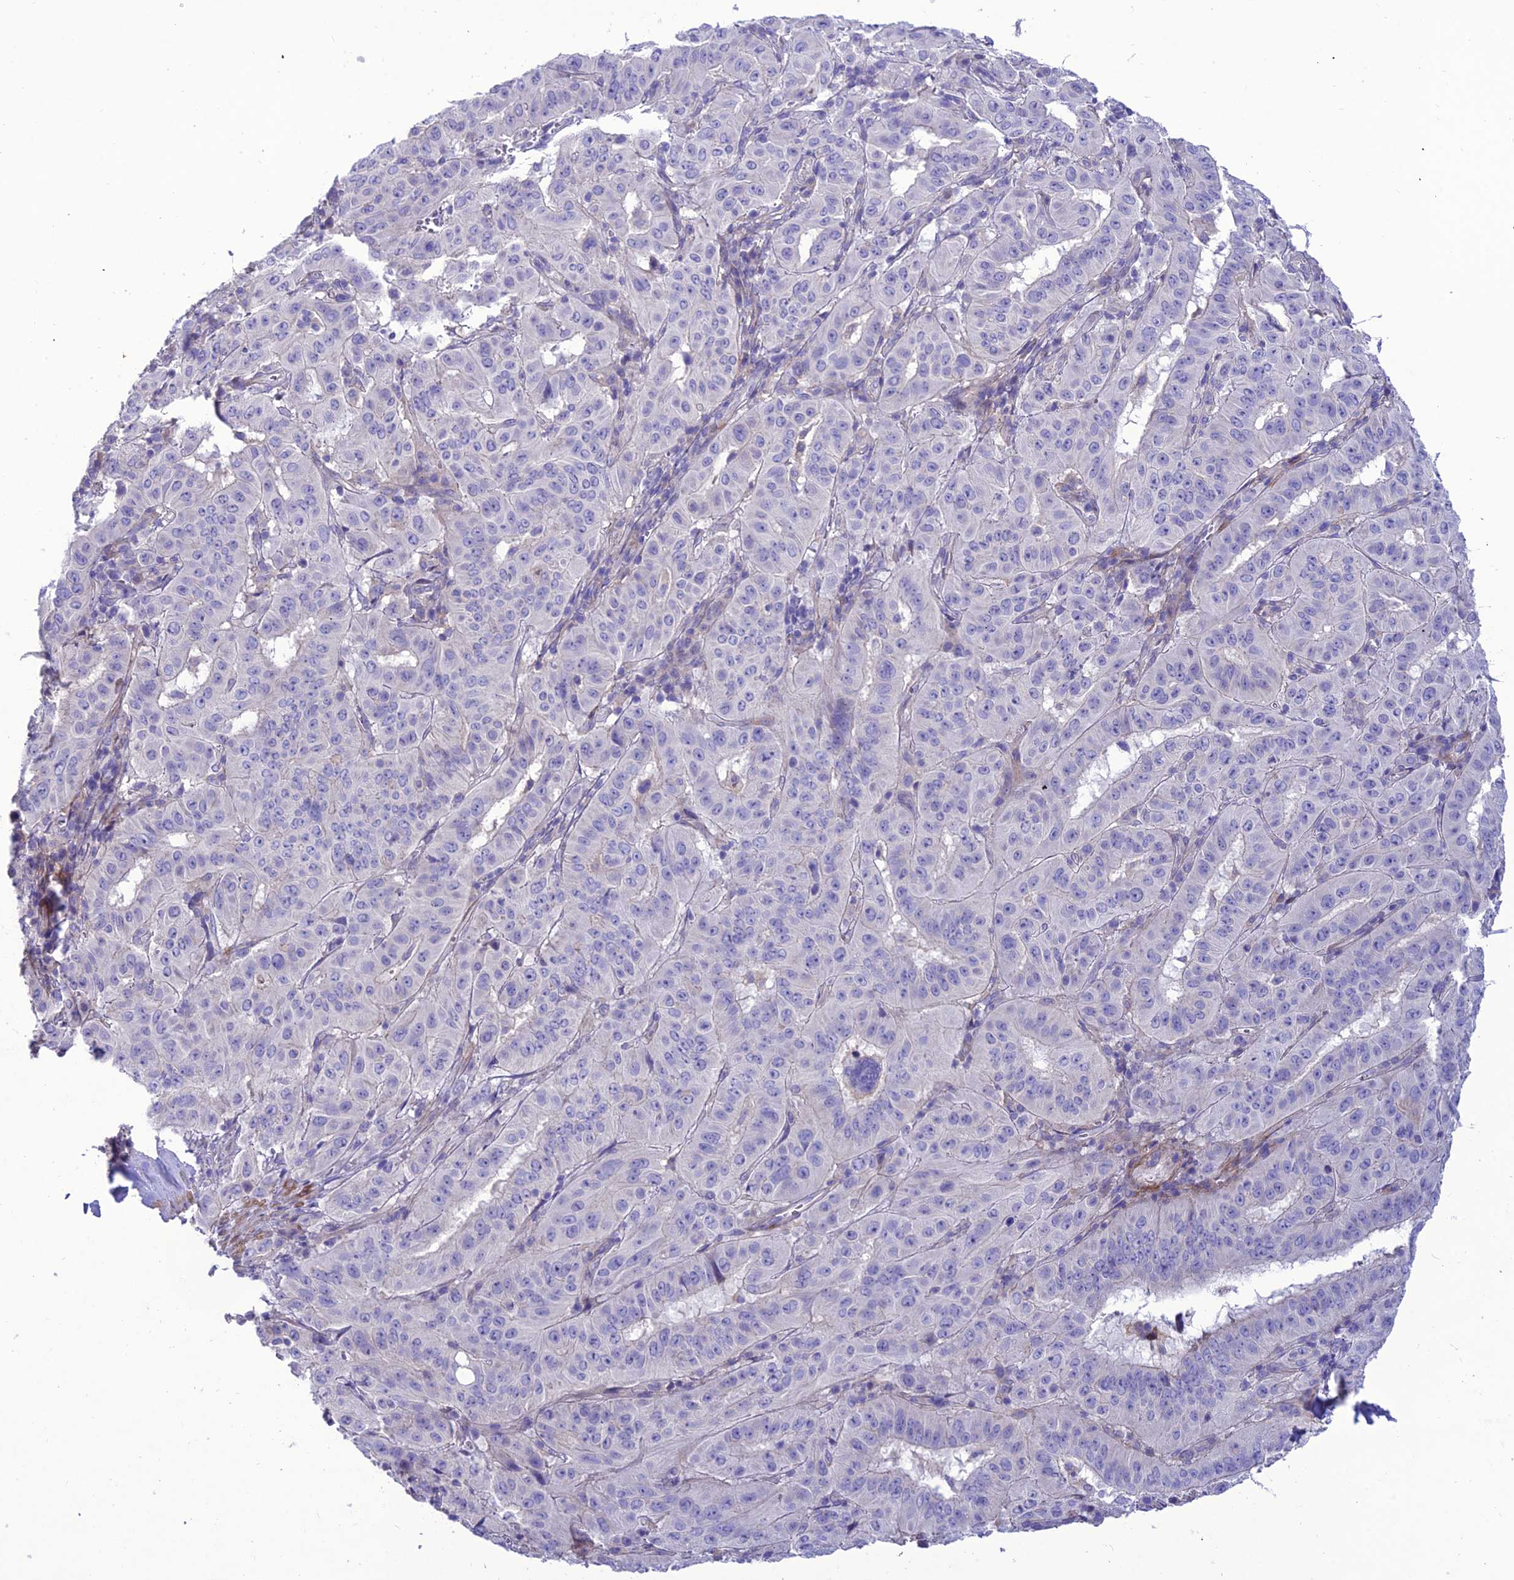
{"staining": {"intensity": "negative", "quantity": "none", "location": "none"}, "tissue": "pancreatic cancer", "cell_type": "Tumor cells", "image_type": "cancer", "snomed": [{"axis": "morphology", "description": "Adenocarcinoma, NOS"}, {"axis": "topography", "description": "Pancreas"}], "caption": "Tumor cells show no significant protein staining in adenocarcinoma (pancreatic).", "gene": "TEKT3", "patient": {"sex": "male", "age": 63}}